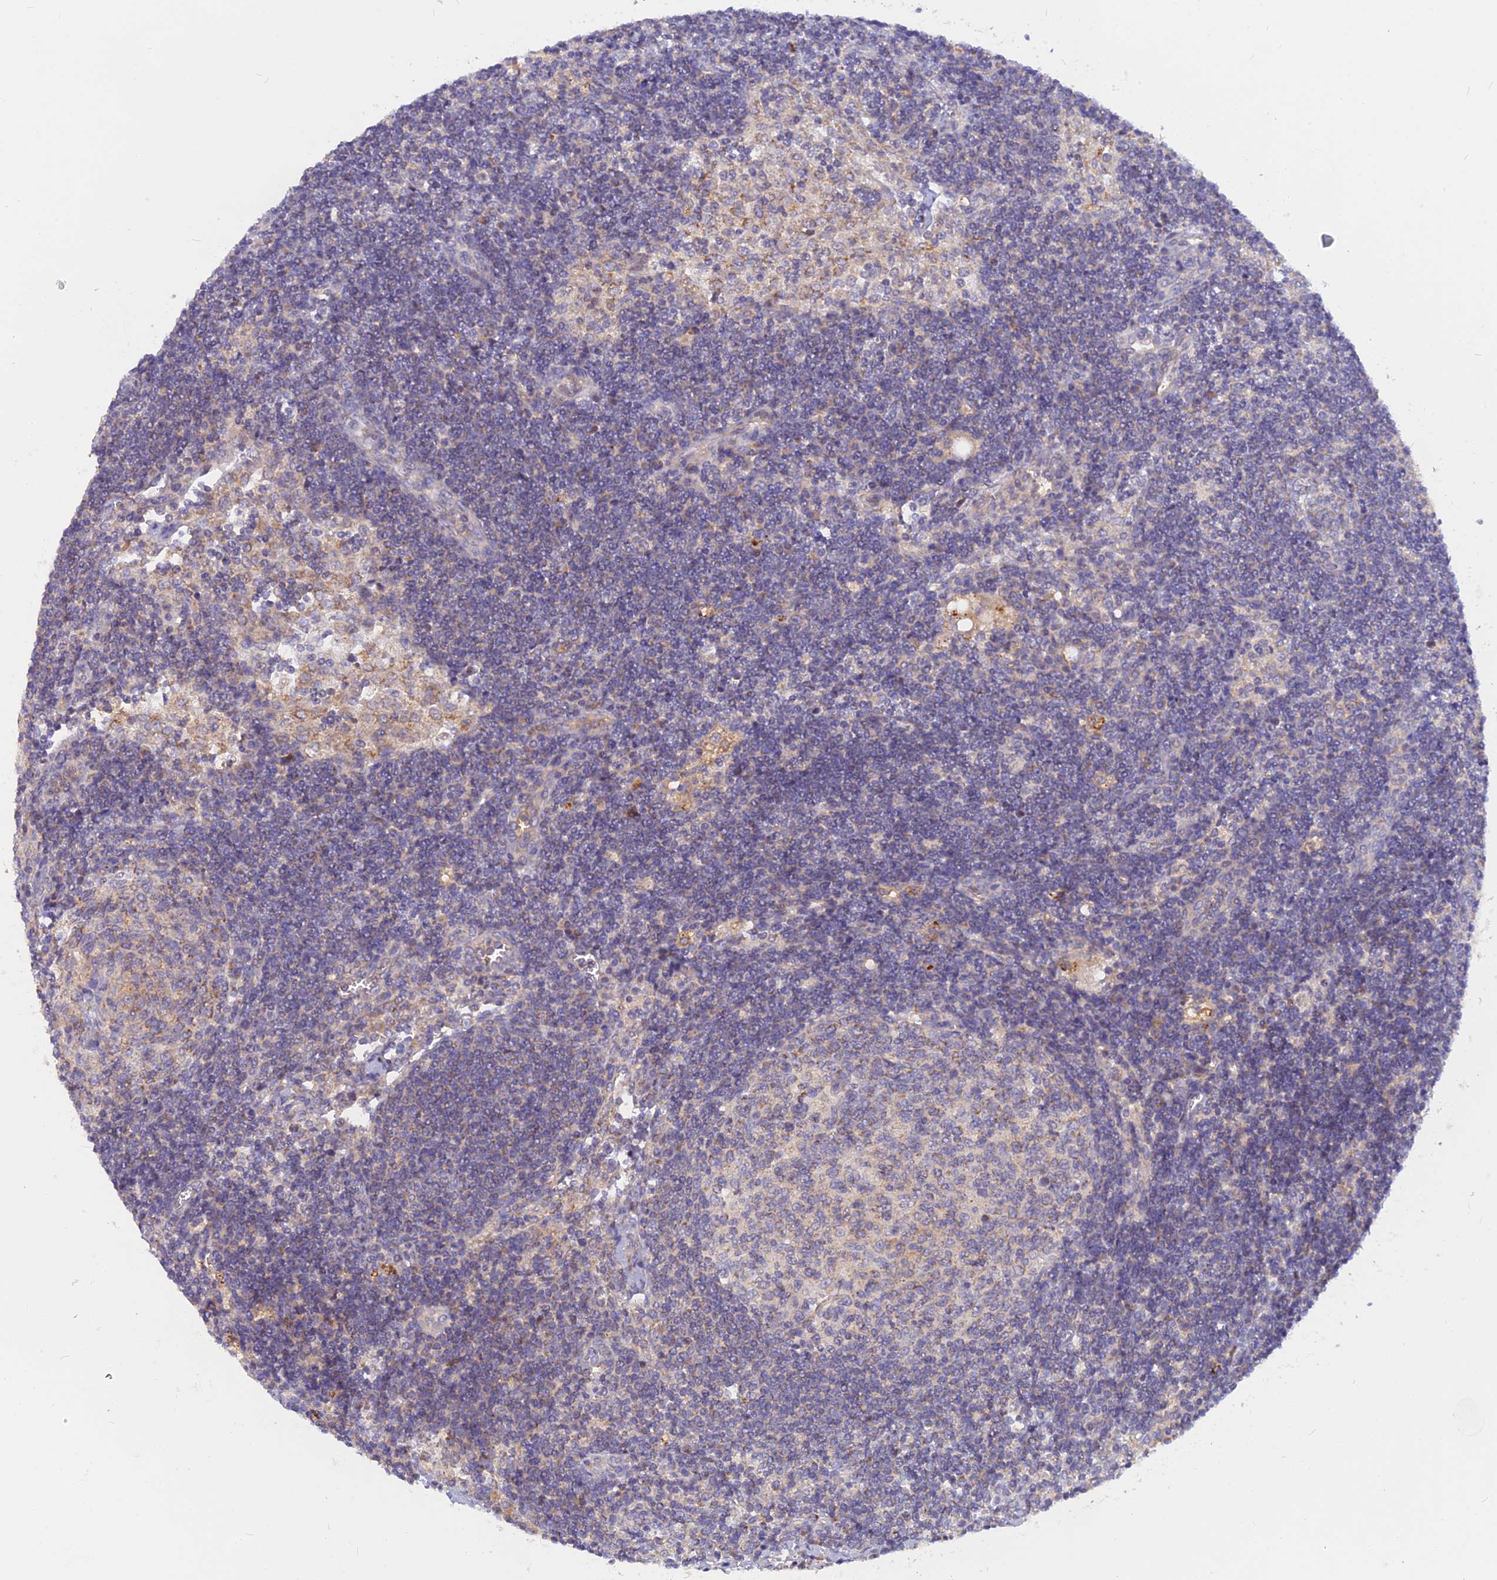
{"staining": {"intensity": "weak", "quantity": "25%-75%", "location": "cytoplasmic/membranous"}, "tissue": "lymph node", "cell_type": "Germinal center cells", "image_type": "normal", "snomed": [{"axis": "morphology", "description": "Normal tissue, NOS"}, {"axis": "topography", "description": "Lymph node"}], "caption": "Immunohistochemistry (DAB (3,3'-diaminobenzidine)) staining of benign lymph node exhibits weak cytoplasmic/membranous protein expression in about 25%-75% of germinal center cells.", "gene": "CACNA1B", "patient": {"sex": "female", "age": 73}}